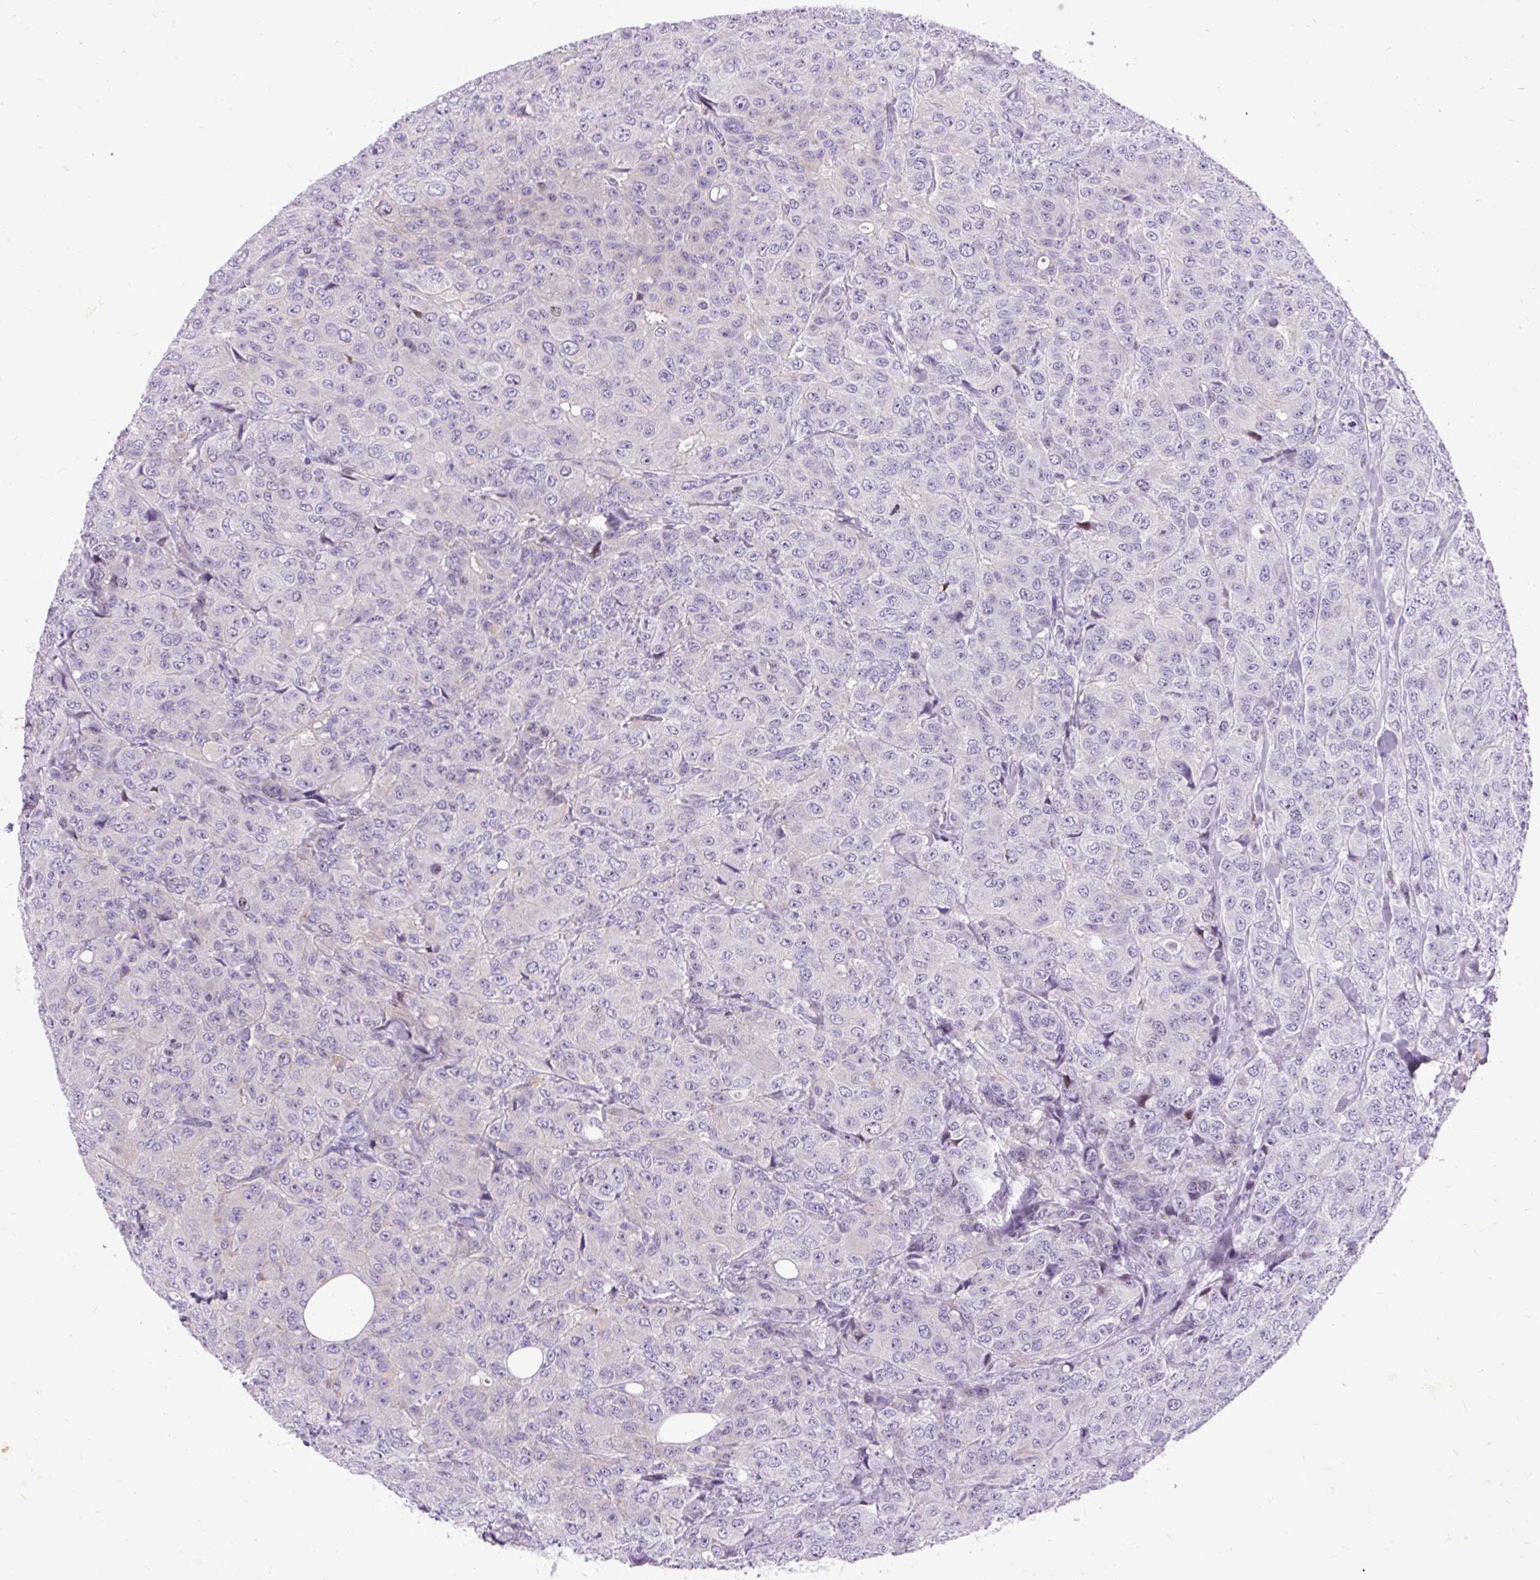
{"staining": {"intensity": "negative", "quantity": "none", "location": "none"}, "tissue": "breast cancer", "cell_type": "Tumor cells", "image_type": "cancer", "snomed": [{"axis": "morphology", "description": "Duct carcinoma"}, {"axis": "topography", "description": "Breast"}], "caption": "An IHC photomicrograph of breast cancer (intraductal carcinoma) is shown. There is no staining in tumor cells of breast cancer (intraductal carcinoma).", "gene": "SPC24", "patient": {"sex": "female", "age": 43}}